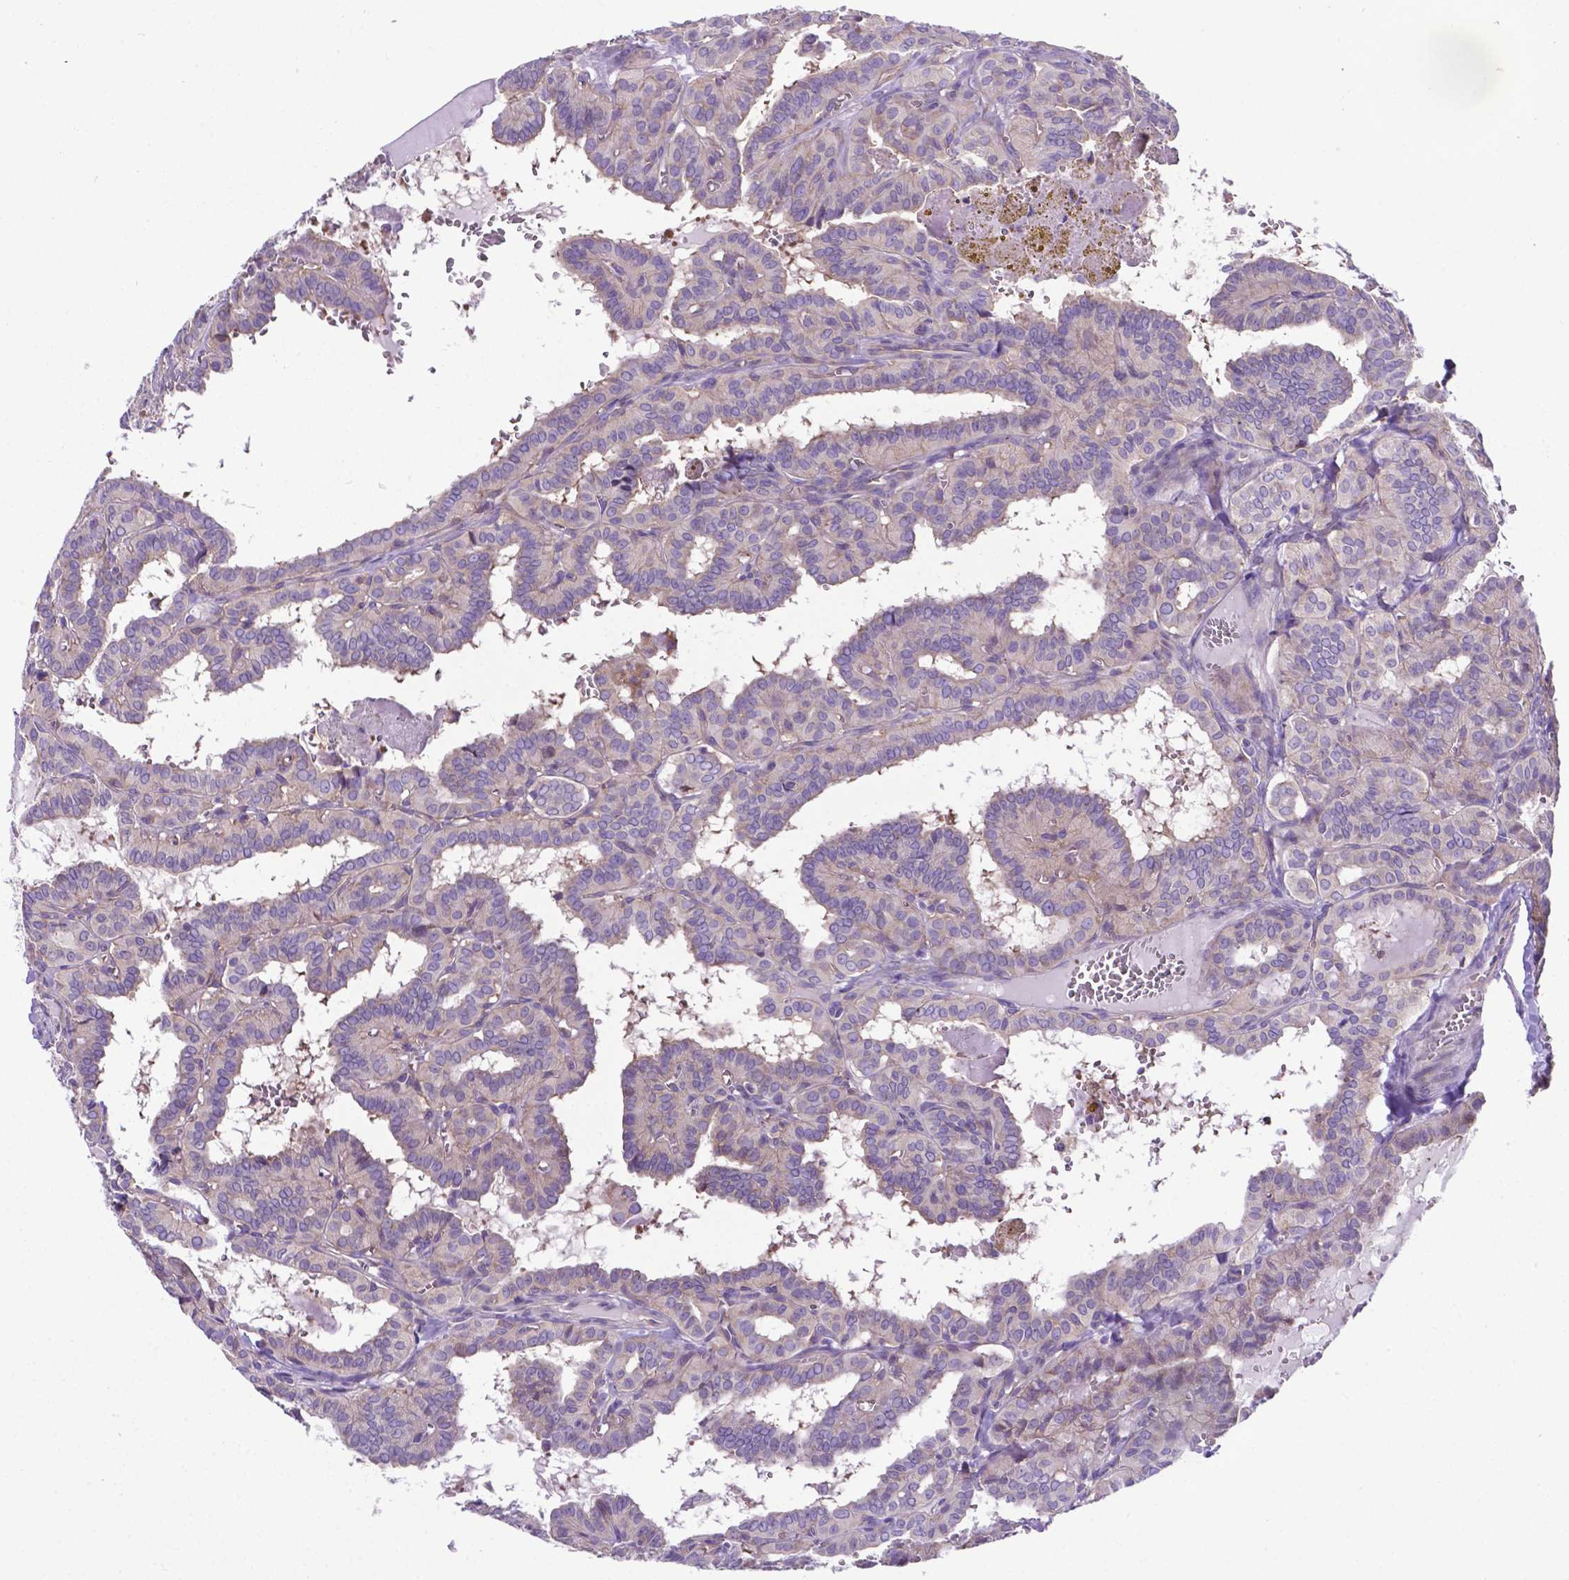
{"staining": {"intensity": "negative", "quantity": "none", "location": "none"}, "tissue": "thyroid cancer", "cell_type": "Tumor cells", "image_type": "cancer", "snomed": [{"axis": "morphology", "description": "Papillary adenocarcinoma, NOS"}, {"axis": "topography", "description": "Thyroid gland"}], "caption": "Tumor cells are negative for brown protein staining in papillary adenocarcinoma (thyroid). Brightfield microscopy of immunohistochemistry stained with DAB (brown) and hematoxylin (blue), captured at high magnification.", "gene": "RPL6", "patient": {"sex": "female", "age": 21}}